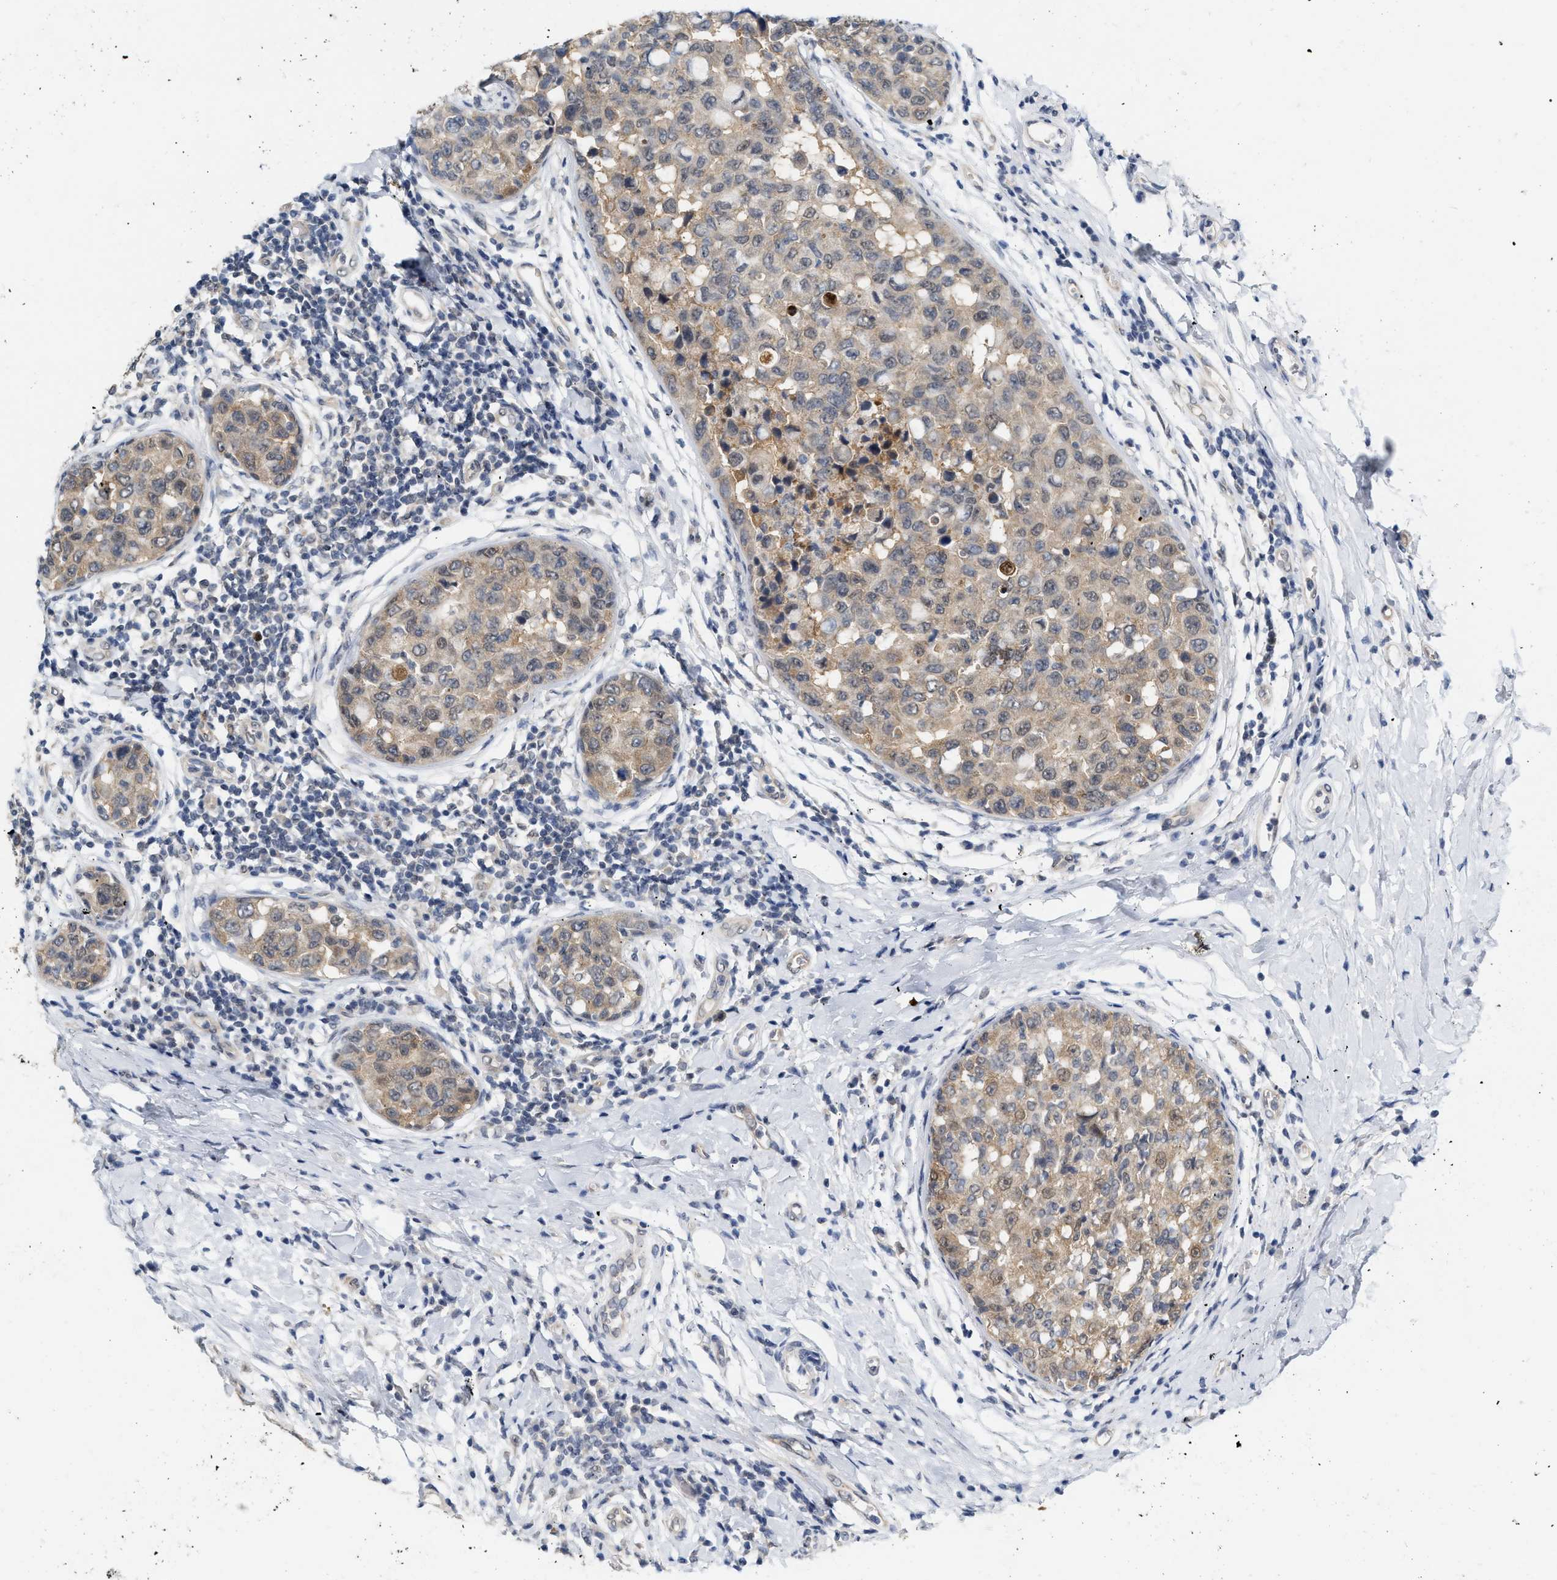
{"staining": {"intensity": "weak", "quantity": "25%-75%", "location": "cytoplasmic/membranous"}, "tissue": "breast cancer", "cell_type": "Tumor cells", "image_type": "cancer", "snomed": [{"axis": "morphology", "description": "Duct carcinoma"}, {"axis": "topography", "description": "Breast"}], "caption": "There is low levels of weak cytoplasmic/membranous staining in tumor cells of breast cancer (invasive ductal carcinoma), as demonstrated by immunohistochemical staining (brown color).", "gene": "RUVBL1", "patient": {"sex": "female", "age": 27}}